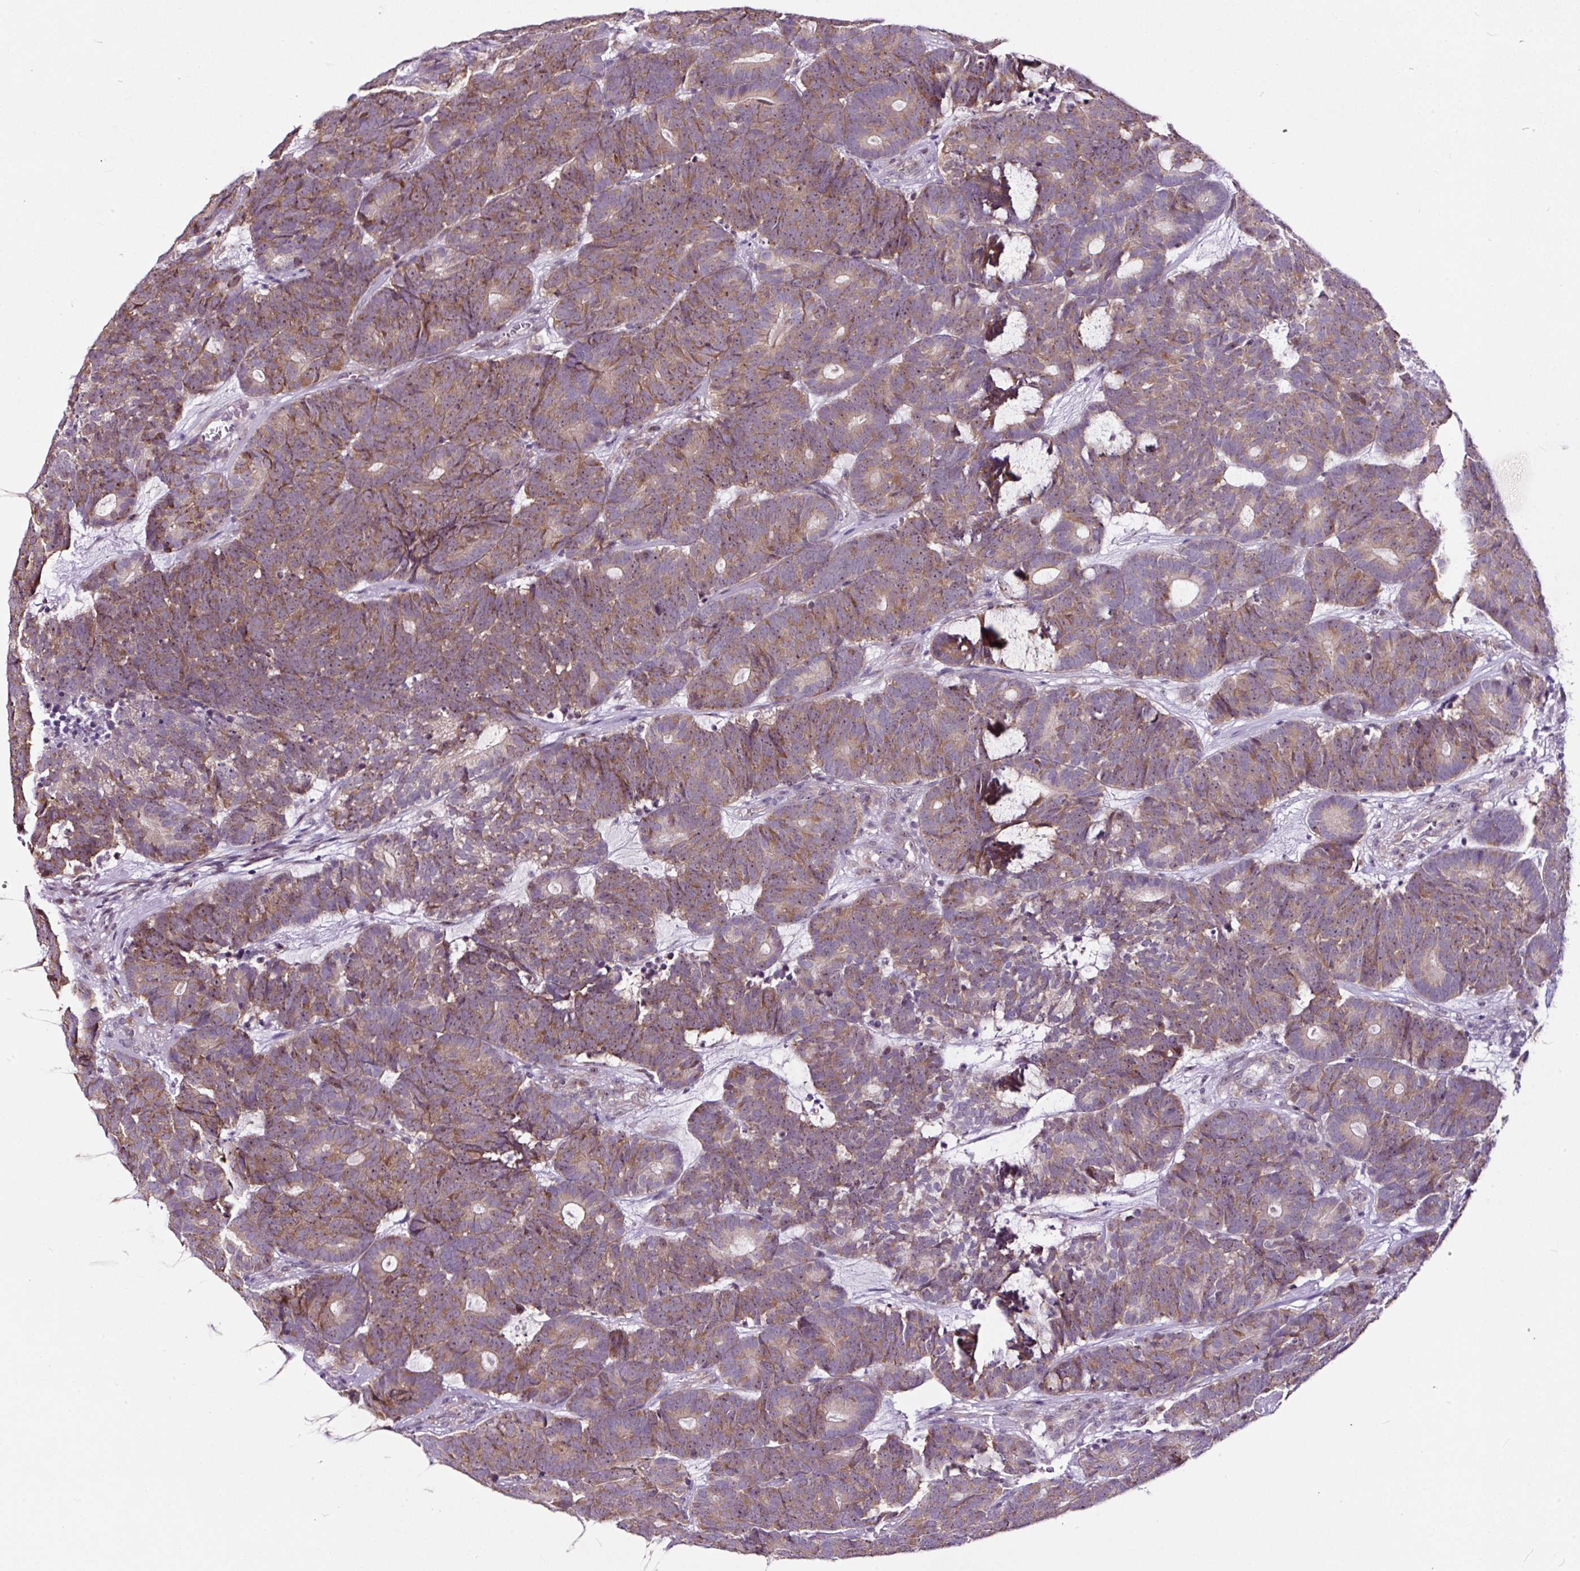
{"staining": {"intensity": "moderate", "quantity": ">75%", "location": "cytoplasmic/membranous,nuclear"}, "tissue": "head and neck cancer", "cell_type": "Tumor cells", "image_type": "cancer", "snomed": [{"axis": "morphology", "description": "Adenocarcinoma, NOS"}, {"axis": "topography", "description": "Head-Neck"}], "caption": "This is a photomicrograph of IHC staining of adenocarcinoma (head and neck), which shows moderate expression in the cytoplasmic/membranous and nuclear of tumor cells.", "gene": "NOM1", "patient": {"sex": "female", "age": 81}}